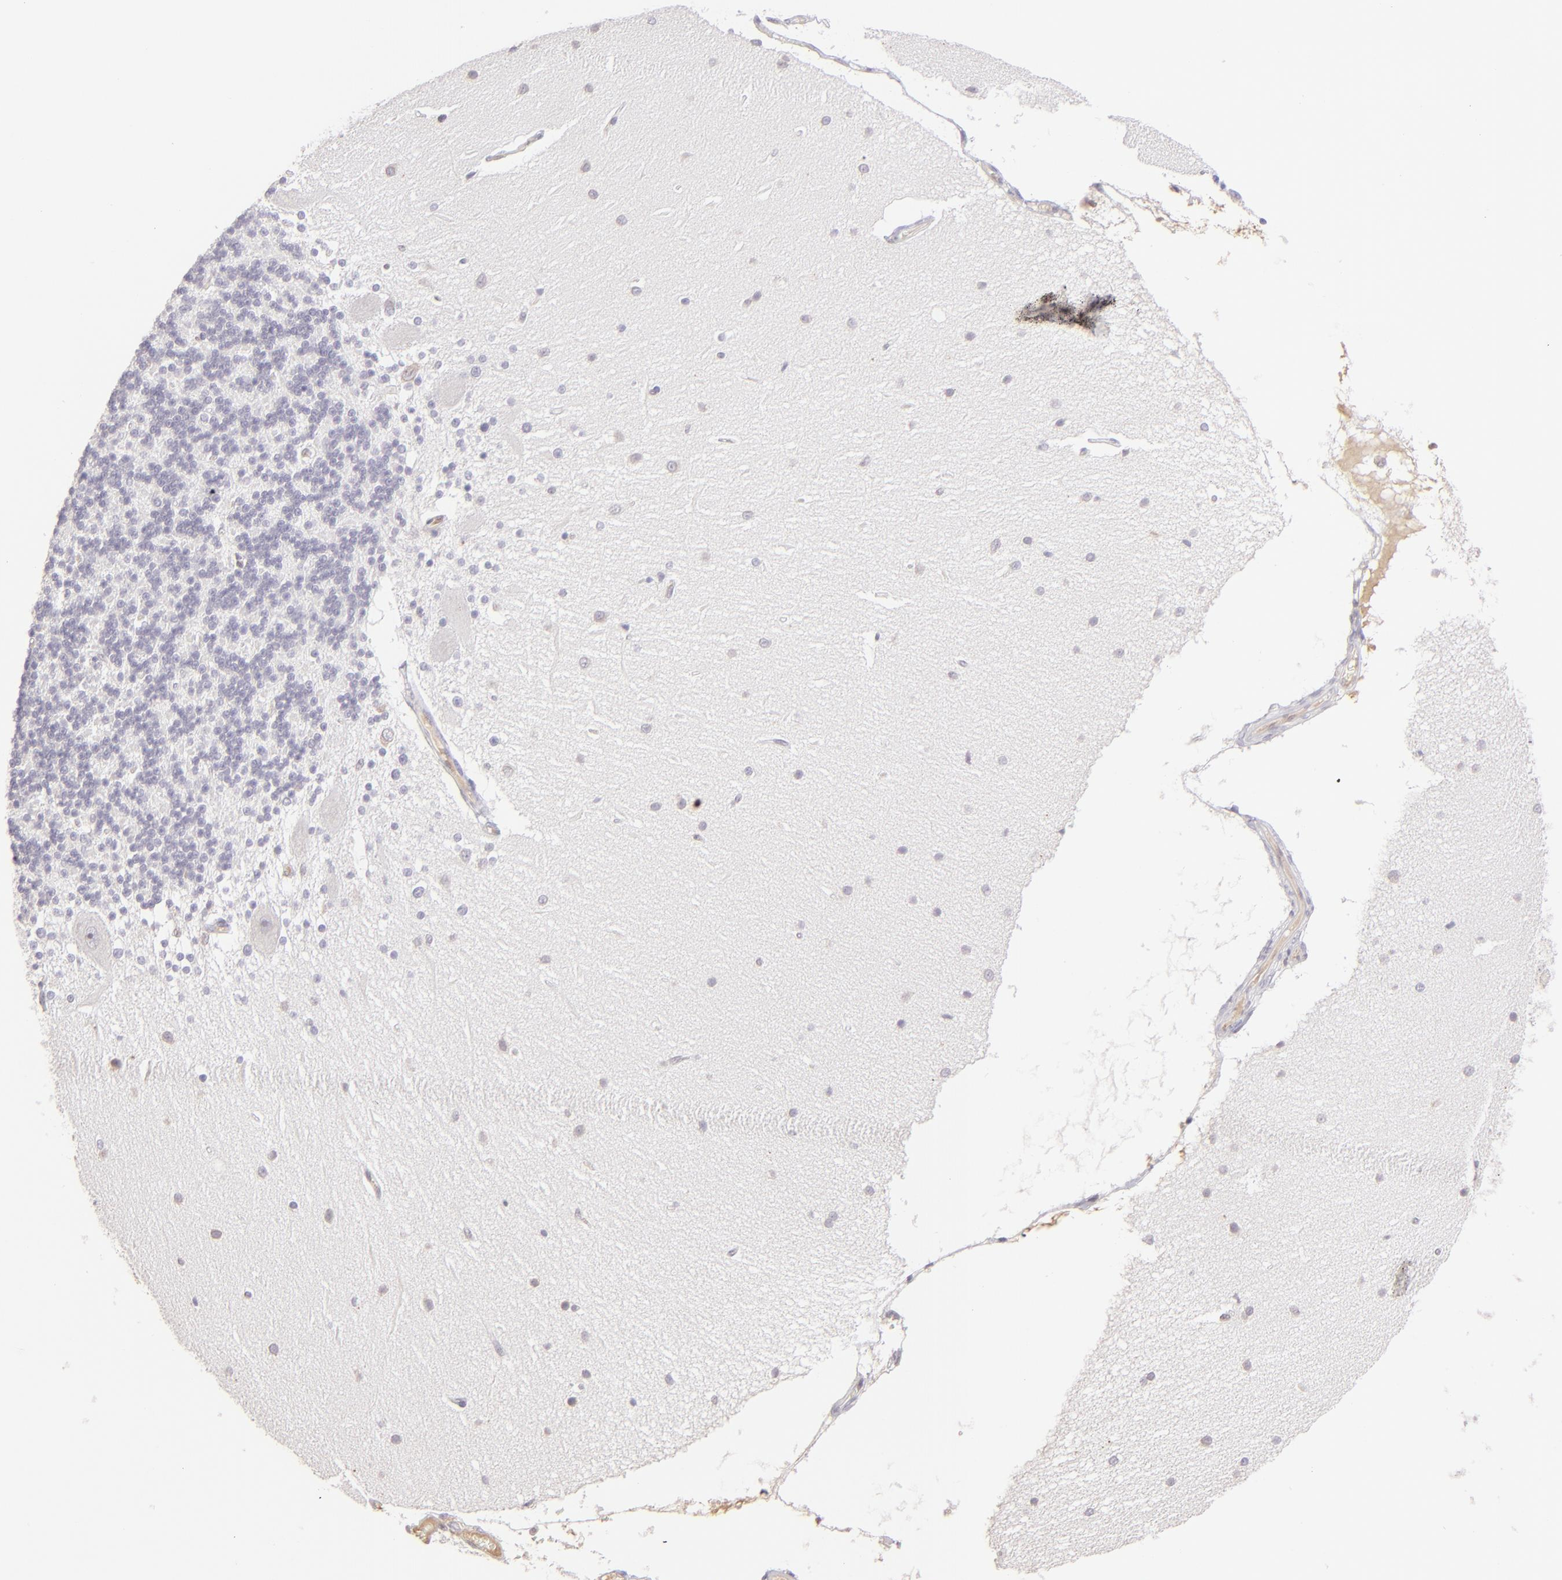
{"staining": {"intensity": "negative", "quantity": "none", "location": "none"}, "tissue": "cerebellum", "cell_type": "Cells in granular layer", "image_type": "normal", "snomed": [{"axis": "morphology", "description": "Normal tissue, NOS"}, {"axis": "topography", "description": "Cerebellum"}], "caption": "DAB immunohistochemical staining of unremarkable cerebellum displays no significant expression in cells in granular layer. Nuclei are stained in blue.", "gene": "MAGEA1", "patient": {"sex": "female", "age": 54}}